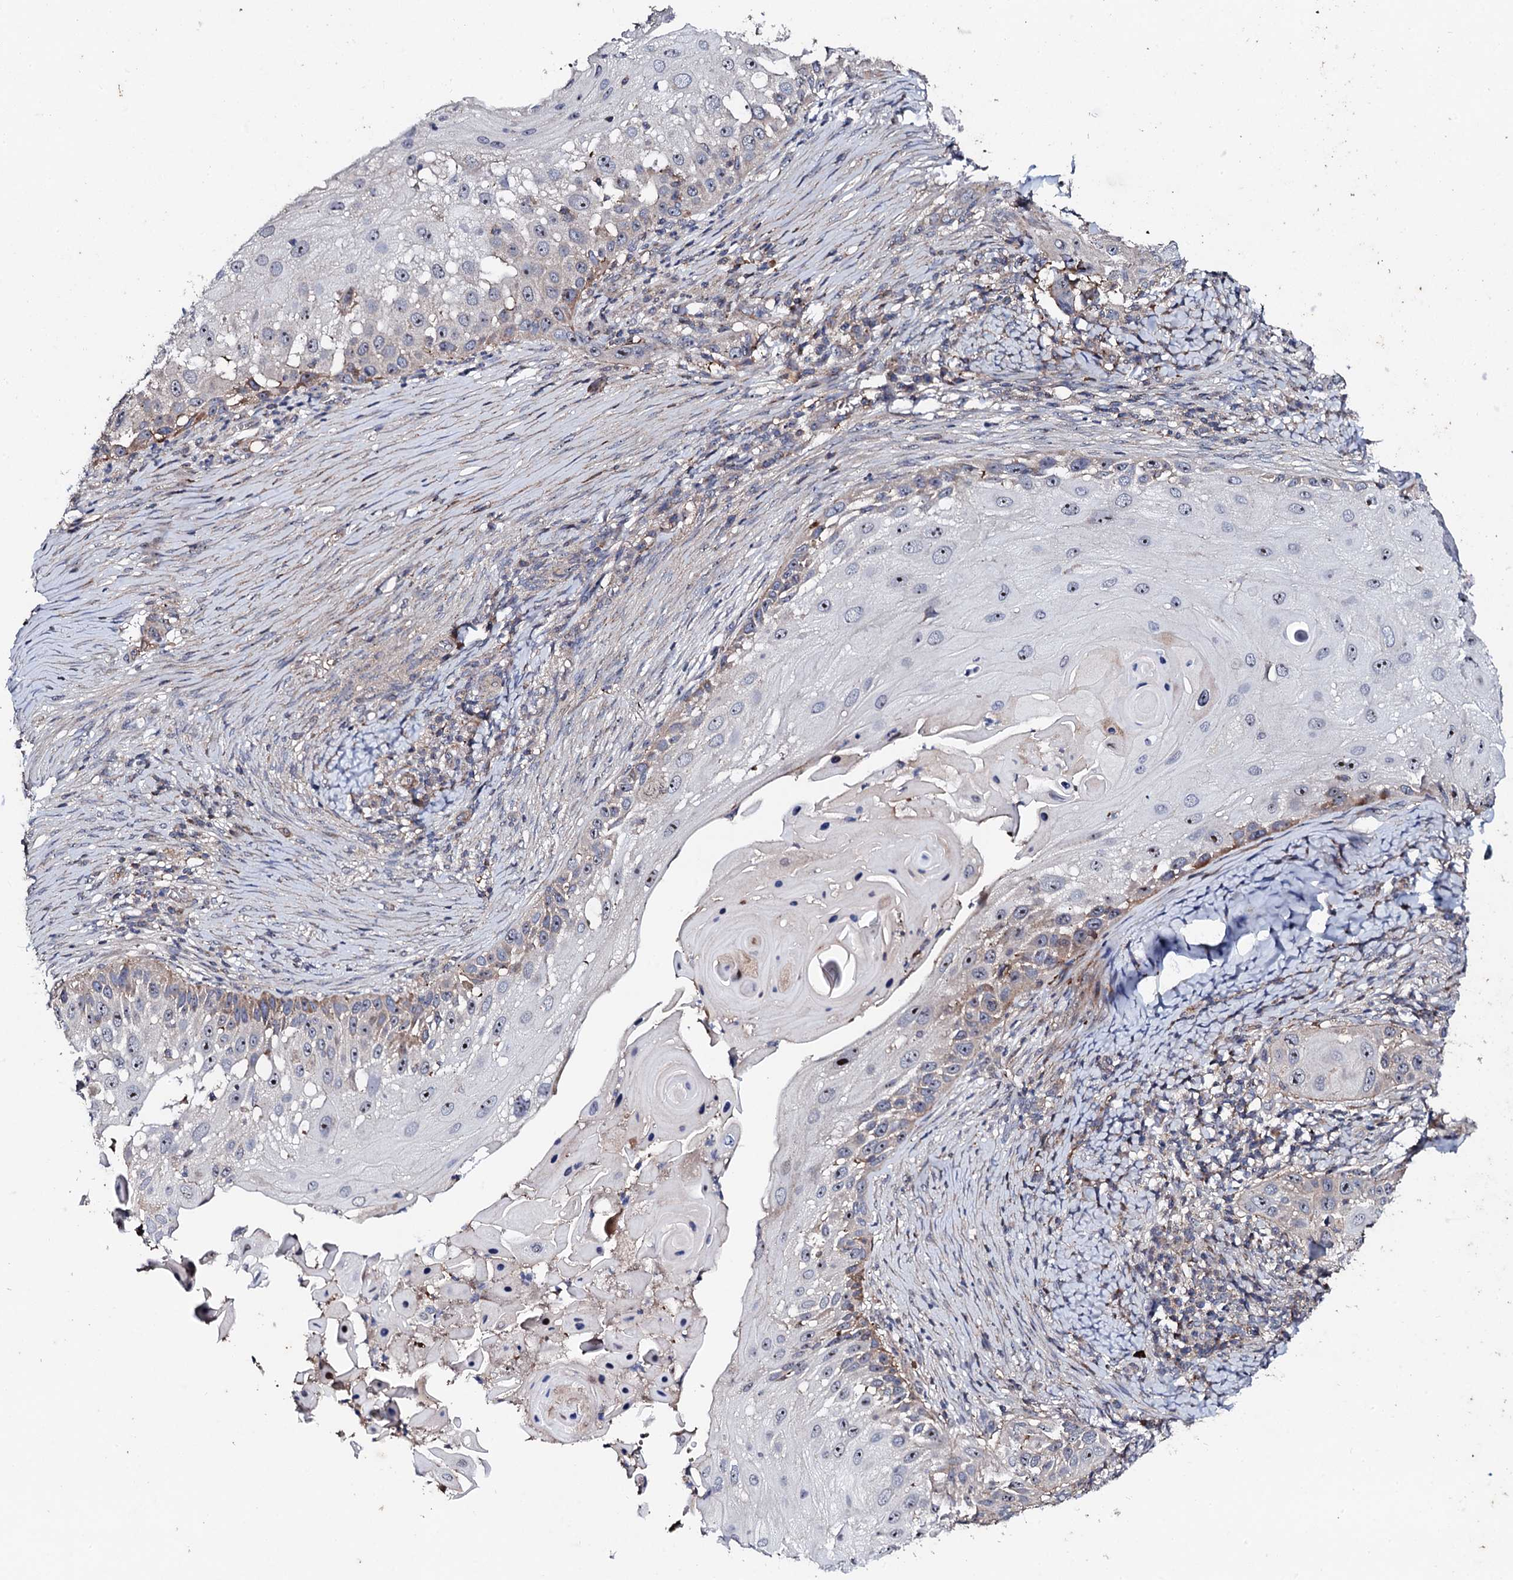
{"staining": {"intensity": "strong", "quantity": "25%-75%", "location": "nuclear"}, "tissue": "skin cancer", "cell_type": "Tumor cells", "image_type": "cancer", "snomed": [{"axis": "morphology", "description": "Squamous cell carcinoma, NOS"}, {"axis": "topography", "description": "Skin"}], "caption": "Brown immunohistochemical staining in human skin cancer (squamous cell carcinoma) exhibits strong nuclear expression in approximately 25%-75% of tumor cells.", "gene": "GTPBP4", "patient": {"sex": "female", "age": 44}}